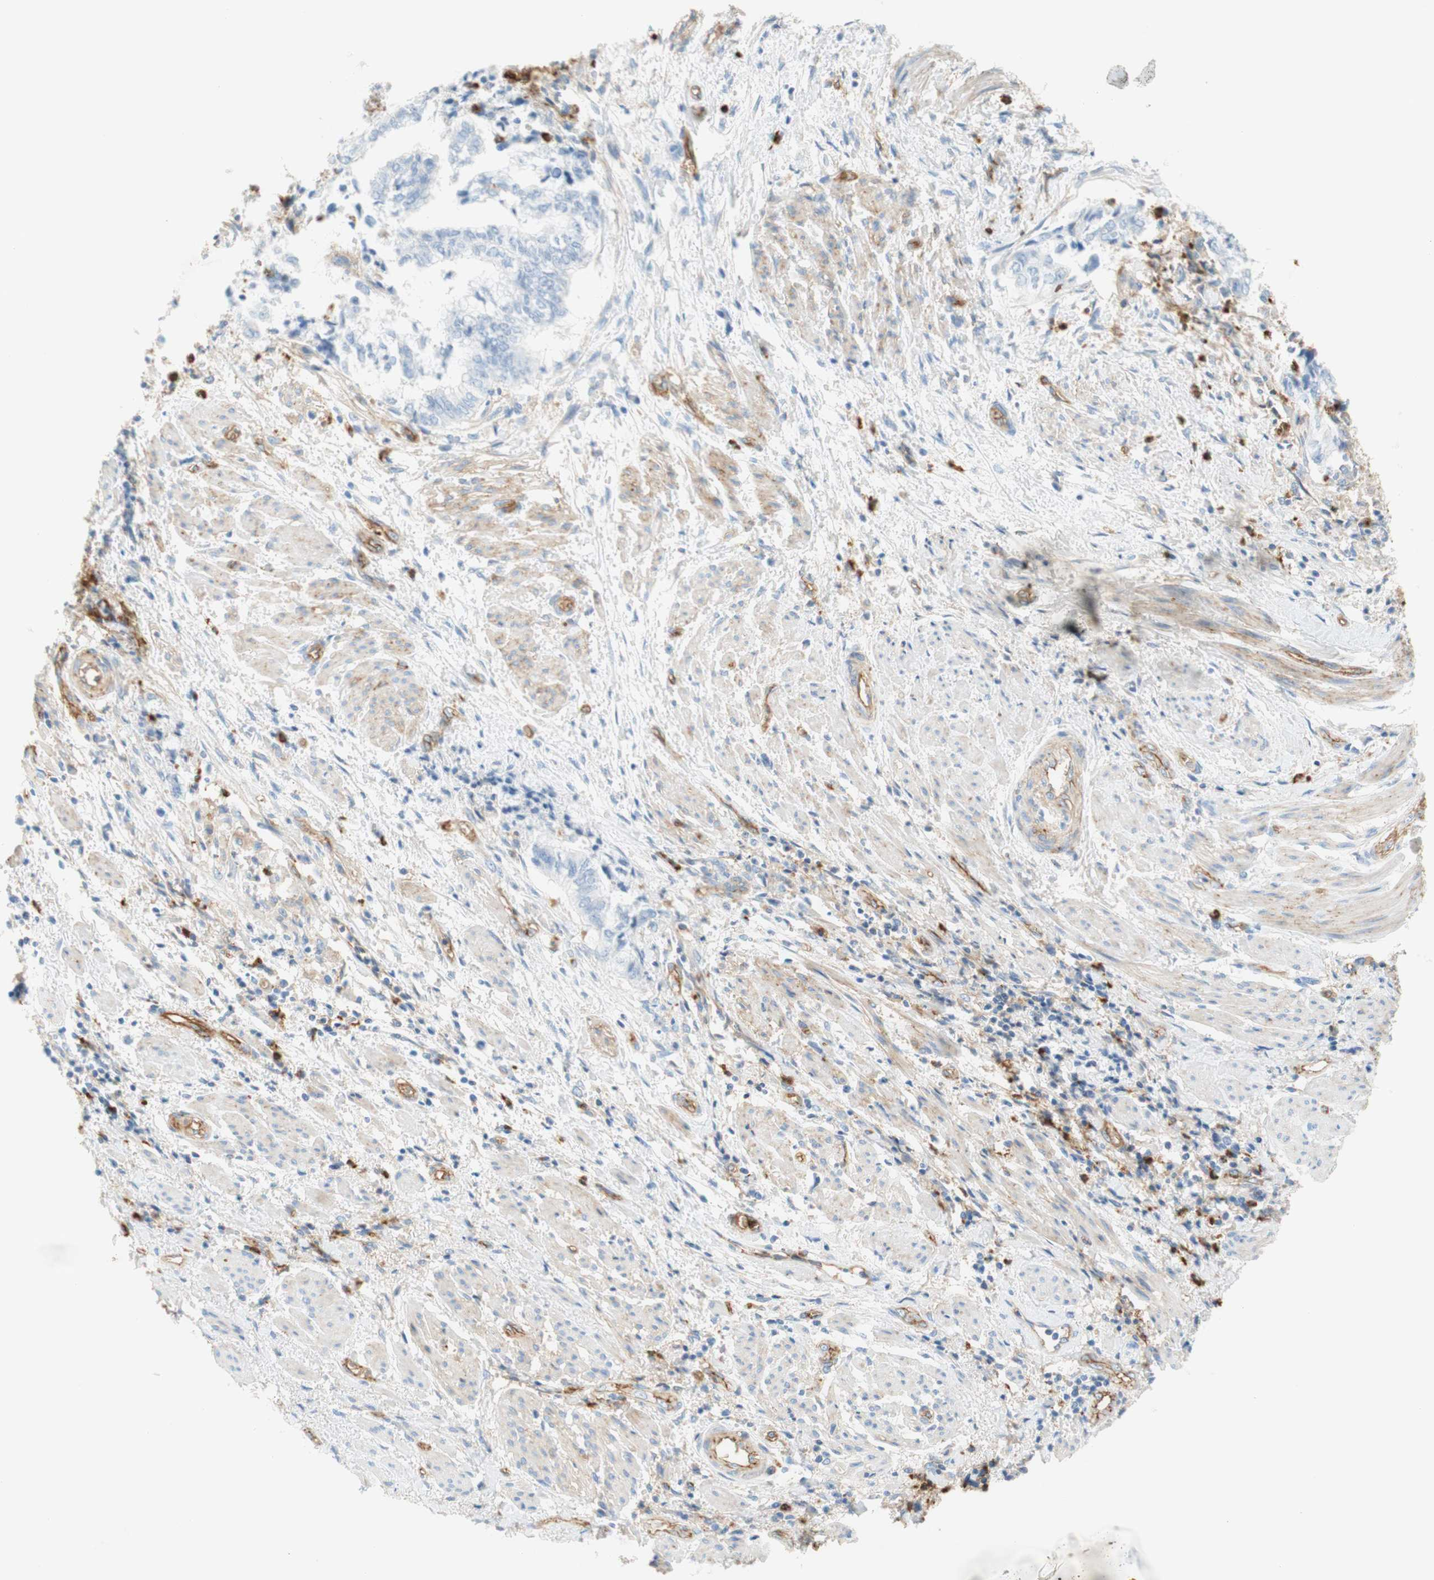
{"staining": {"intensity": "negative", "quantity": "none", "location": "none"}, "tissue": "endometrial cancer", "cell_type": "Tumor cells", "image_type": "cancer", "snomed": [{"axis": "morphology", "description": "Necrosis, NOS"}, {"axis": "morphology", "description": "Adenocarcinoma, NOS"}, {"axis": "topography", "description": "Endometrium"}], "caption": "Adenocarcinoma (endometrial) was stained to show a protein in brown. There is no significant positivity in tumor cells. (DAB (3,3'-diaminobenzidine) immunohistochemistry, high magnification).", "gene": "STOM", "patient": {"sex": "female", "age": 79}}